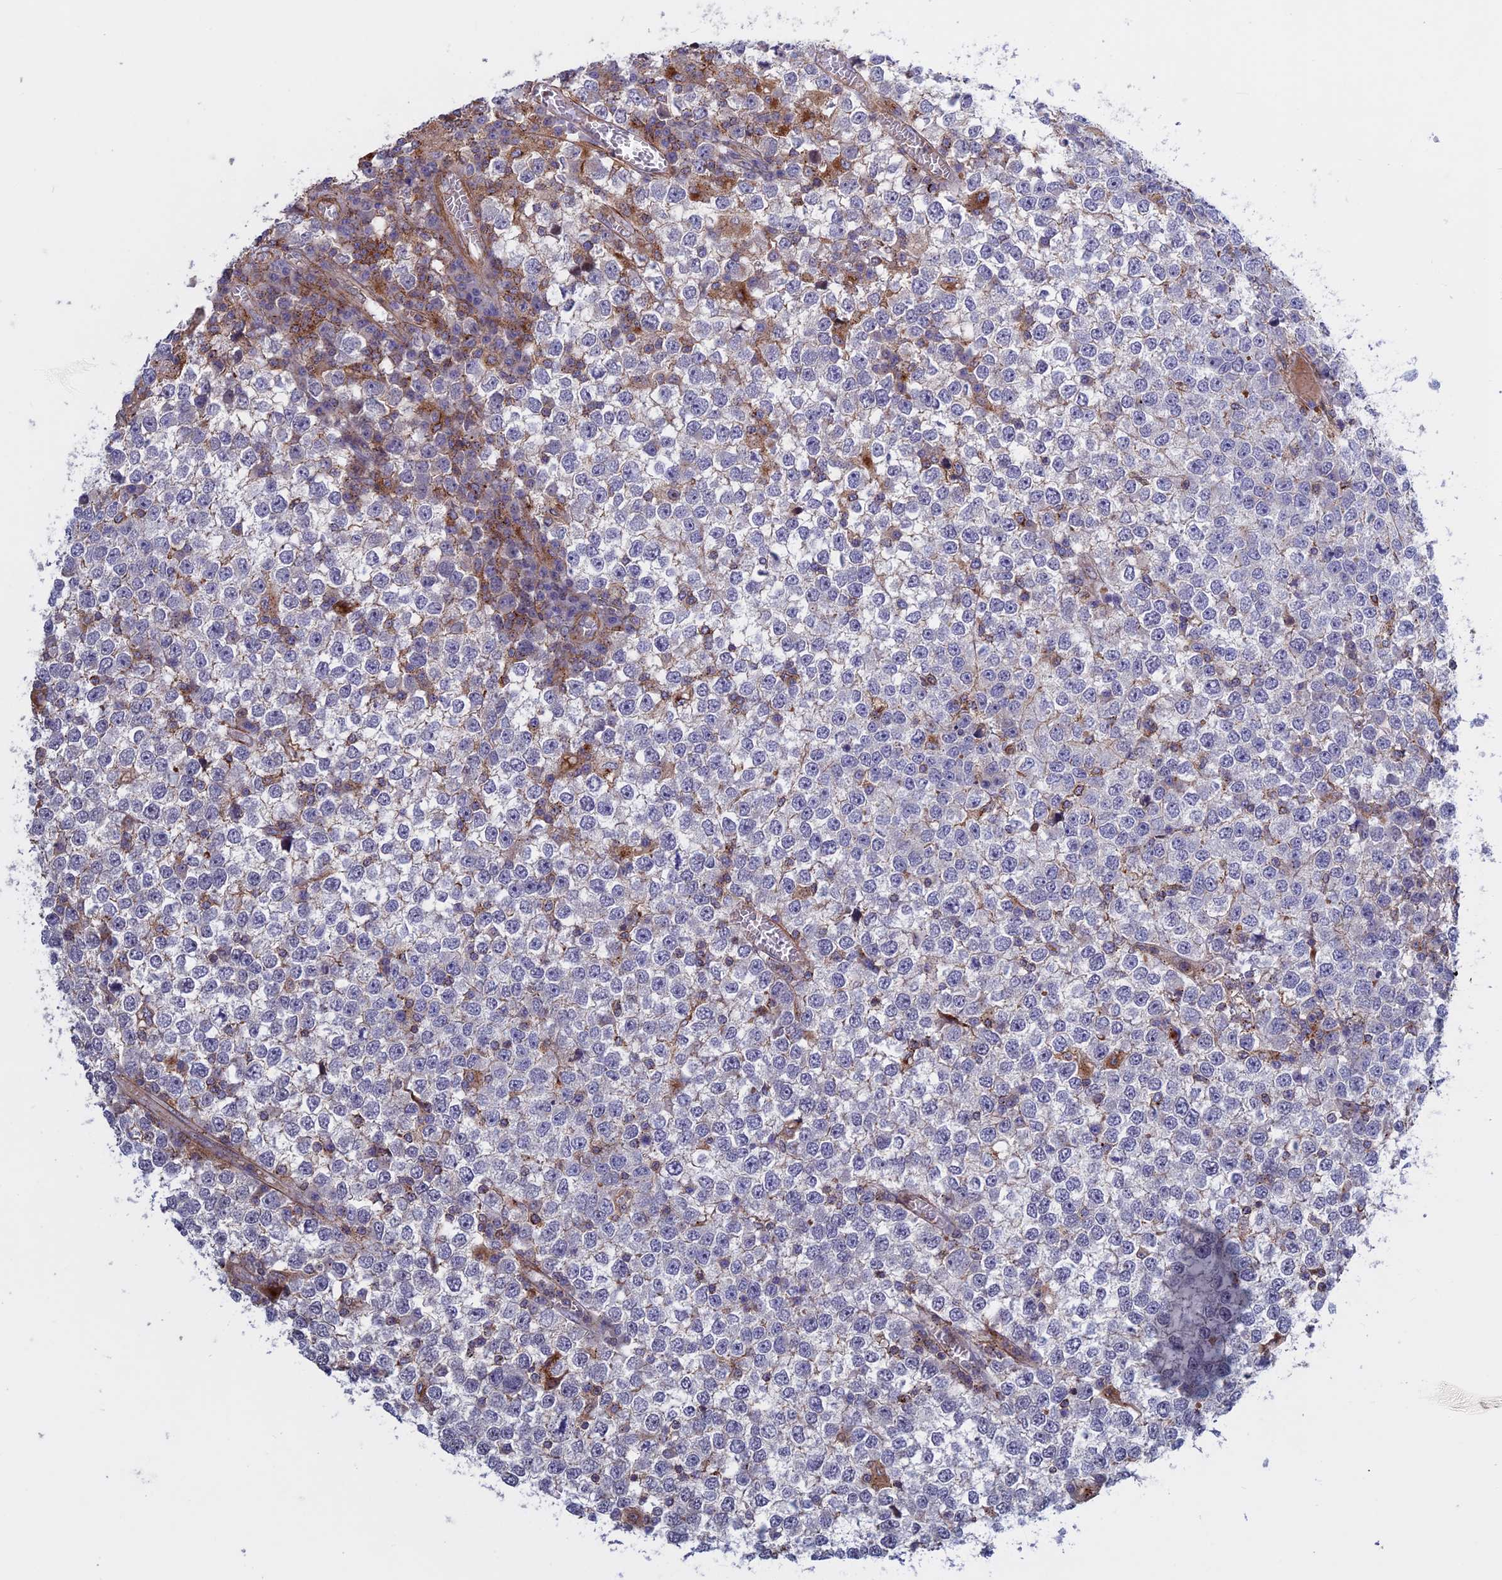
{"staining": {"intensity": "negative", "quantity": "none", "location": "none"}, "tissue": "testis cancer", "cell_type": "Tumor cells", "image_type": "cancer", "snomed": [{"axis": "morphology", "description": "Seminoma, NOS"}, {"axis": "topography", "description": "Testis"}], "caption": "This is an IHC micrograph of seminoma (testis). There is no staining in tumor cells.", "gene": "LYPD5", "patient": {"sex": "male", "age": 65}}